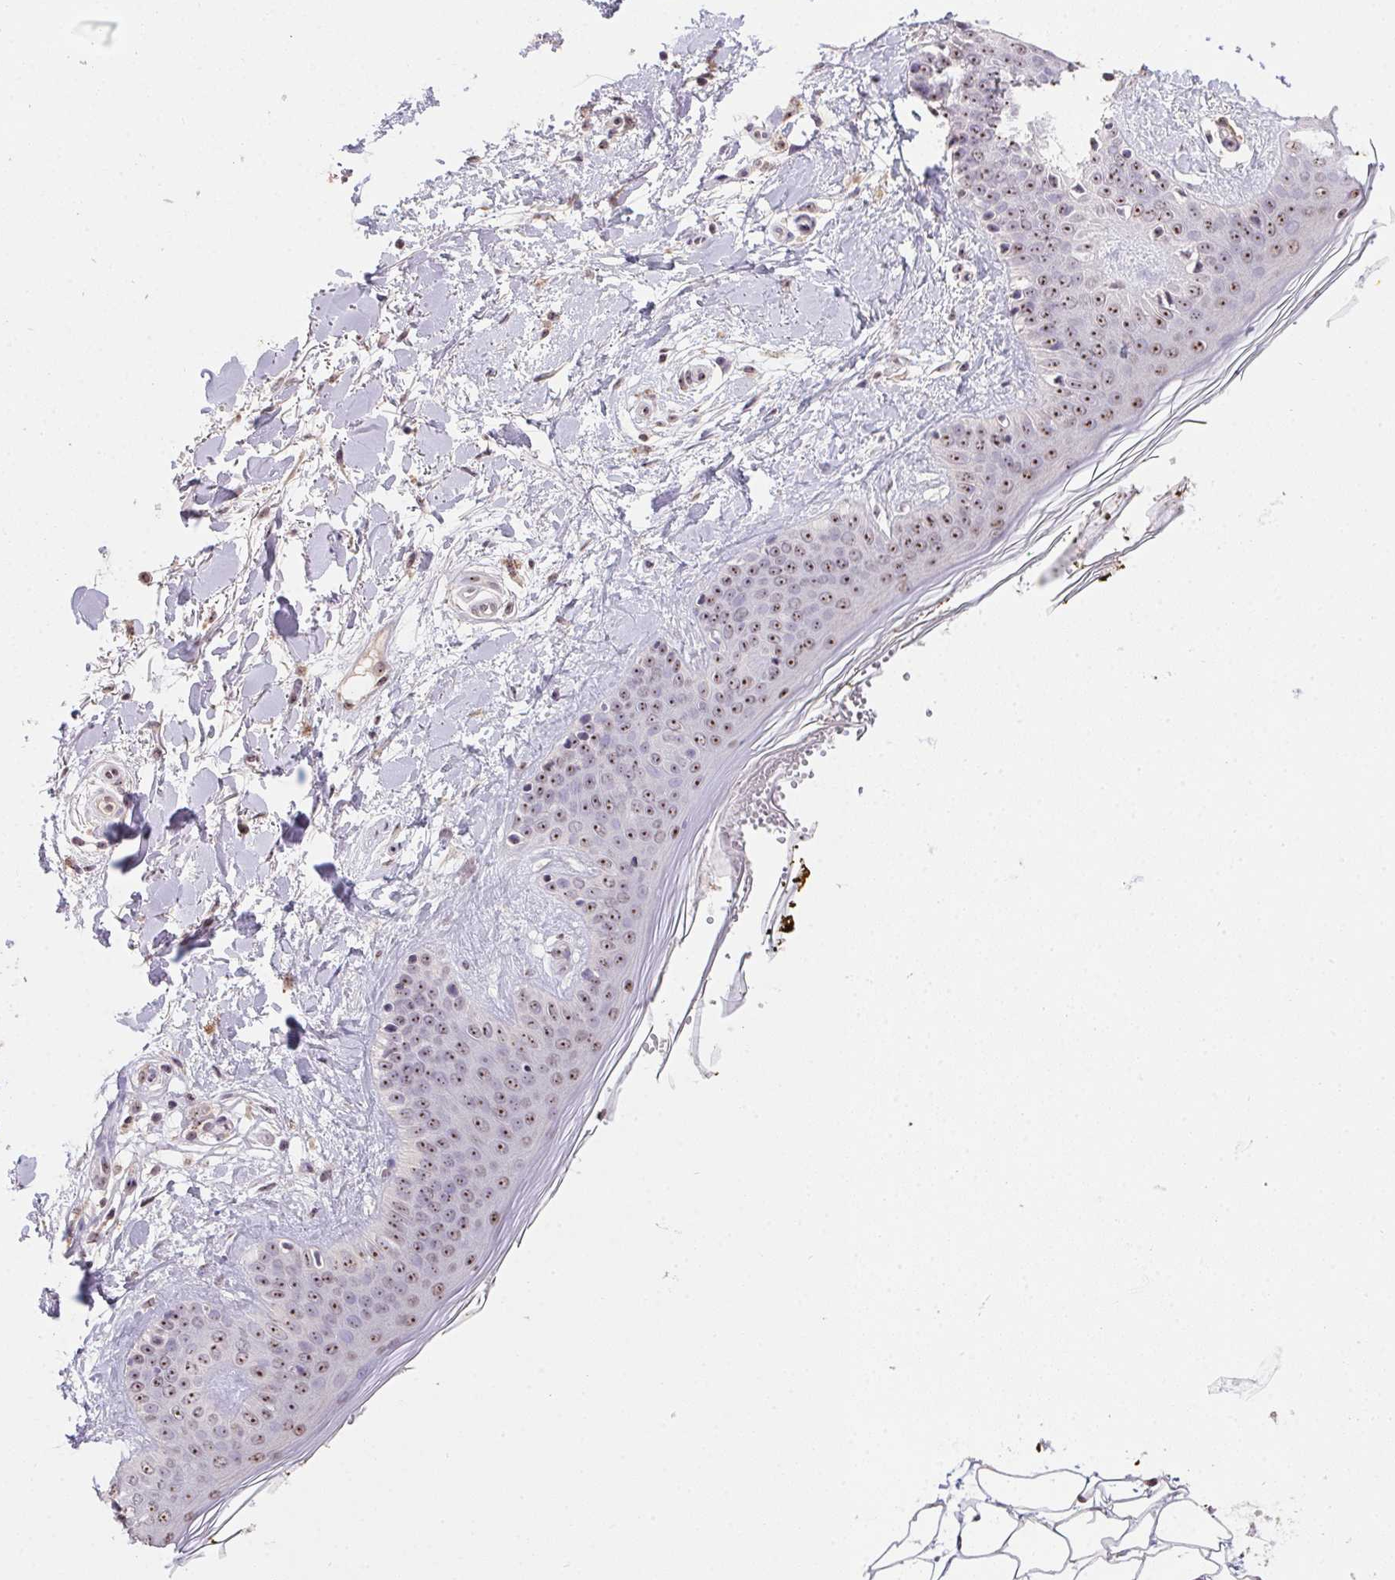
{"staining": {"intensity": "weak", "quantity": ">75%", "location": "nuclear"}, "tissue": "skin", "cell_type": "Fibroblasts", "image_type": "normal", "snomed": [{"axis": "morphology", "description": "Normal tissue, NOS"}, {"axis": "topography", "description": "Skin"}], "caption": "Skin stained for a protein shows weak nuclear positivity in fibroblasts. (DAB = brown stain, brightfield microscopy at high magnification).", "gene": "BATF2", "patient": {"sex": "female", "age": 34}}